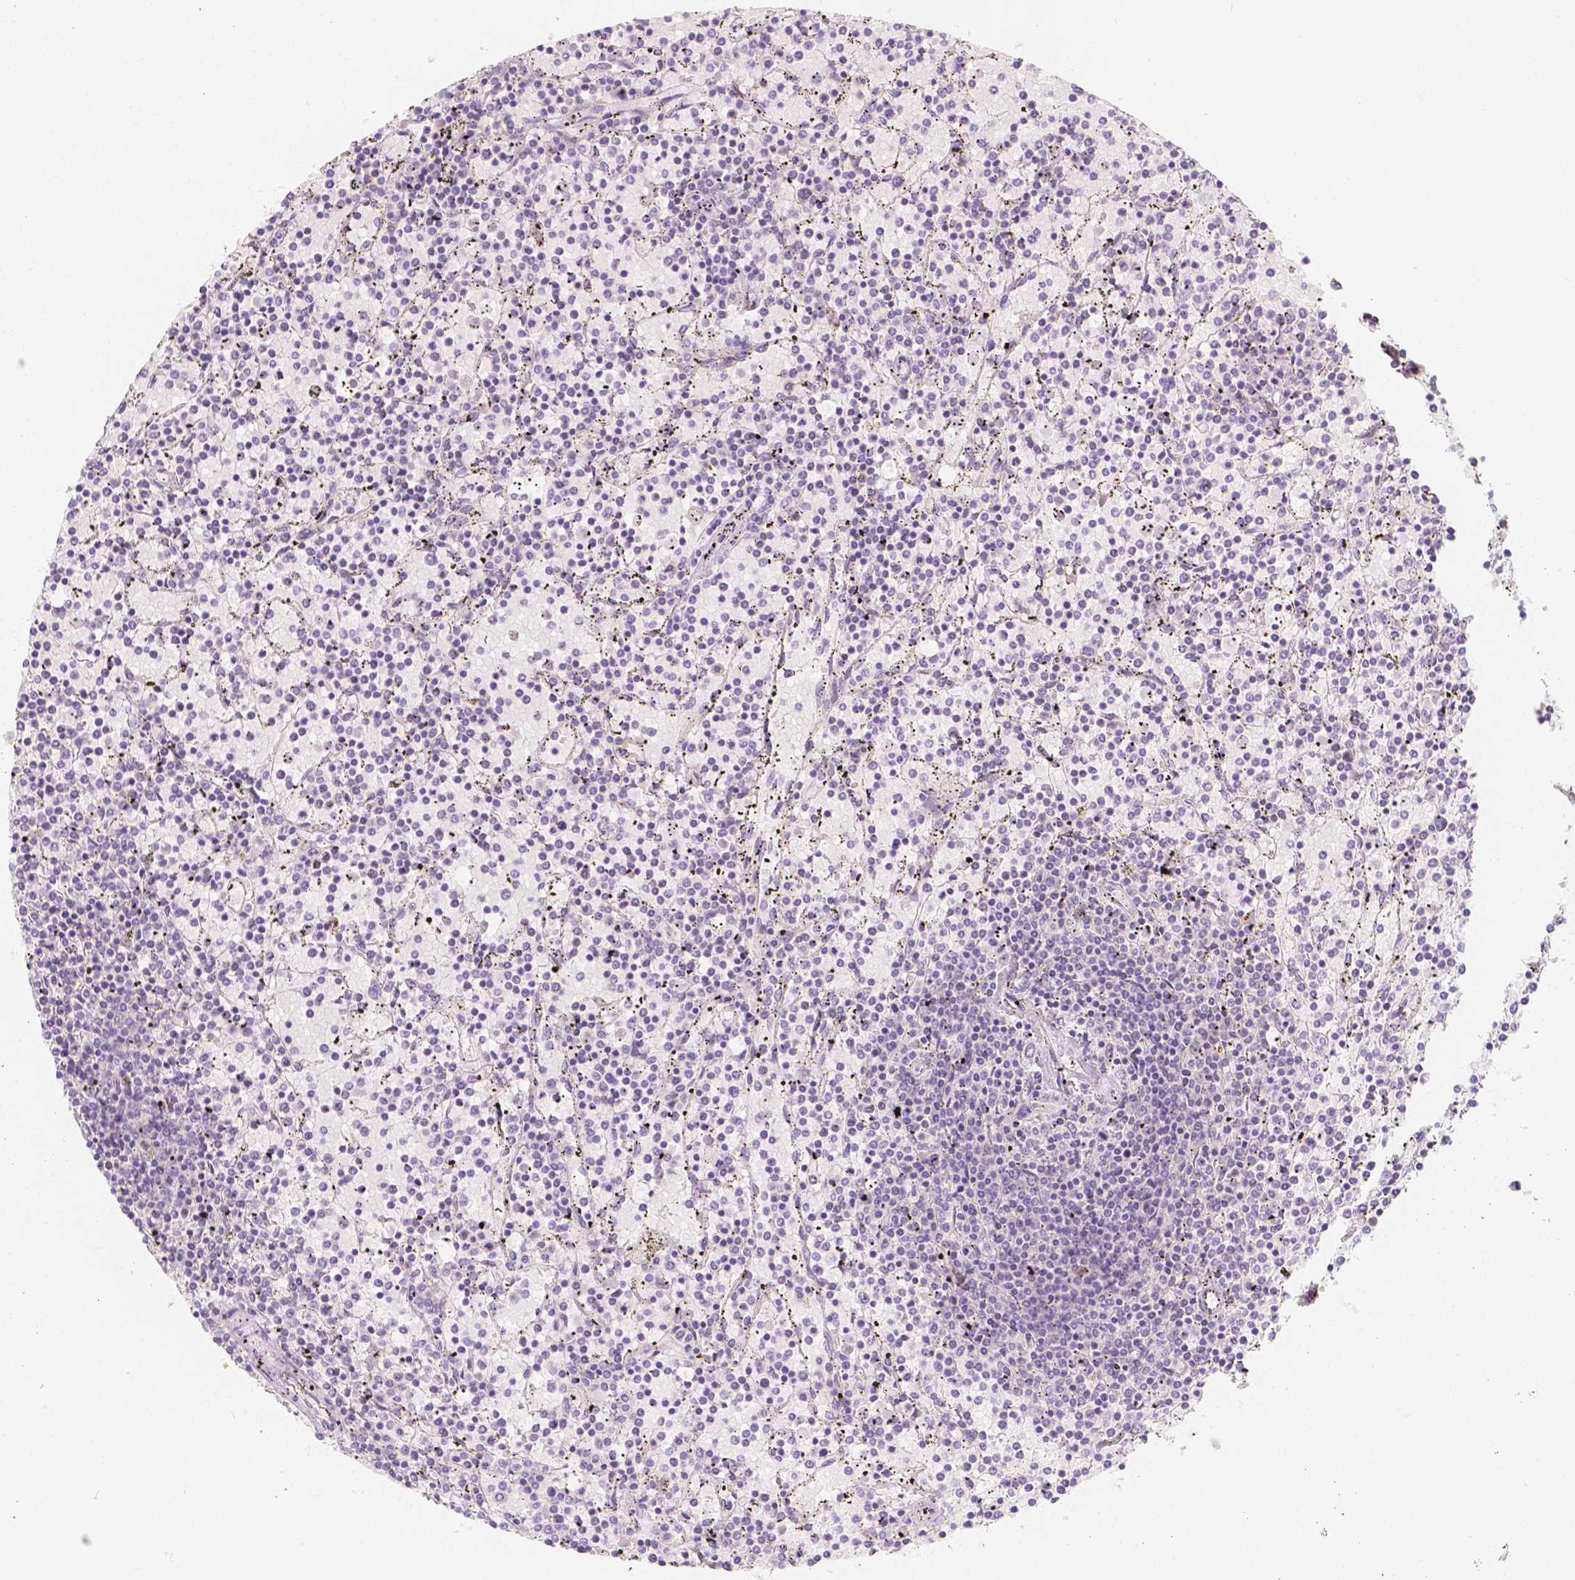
{"staining": {"intensity": "negative", "quantity": "none", "location": "none"}, "tissue": "lymphoma", "cell_type": "Tumor cells", "image_type": "cancer", "snomed": [{"axis": "morphology", "description": "Malignant lymphoma, non-Hodgkin's type, Low grade"}, {"axis": "topography", "description": "Spleen"}], "caption": "IHC micrograph of lymphoma stained for a protein (brown), which shows no expression in tumor cells.", "gene": "BATF", "patient": {"sex": "female", "age": 77}}